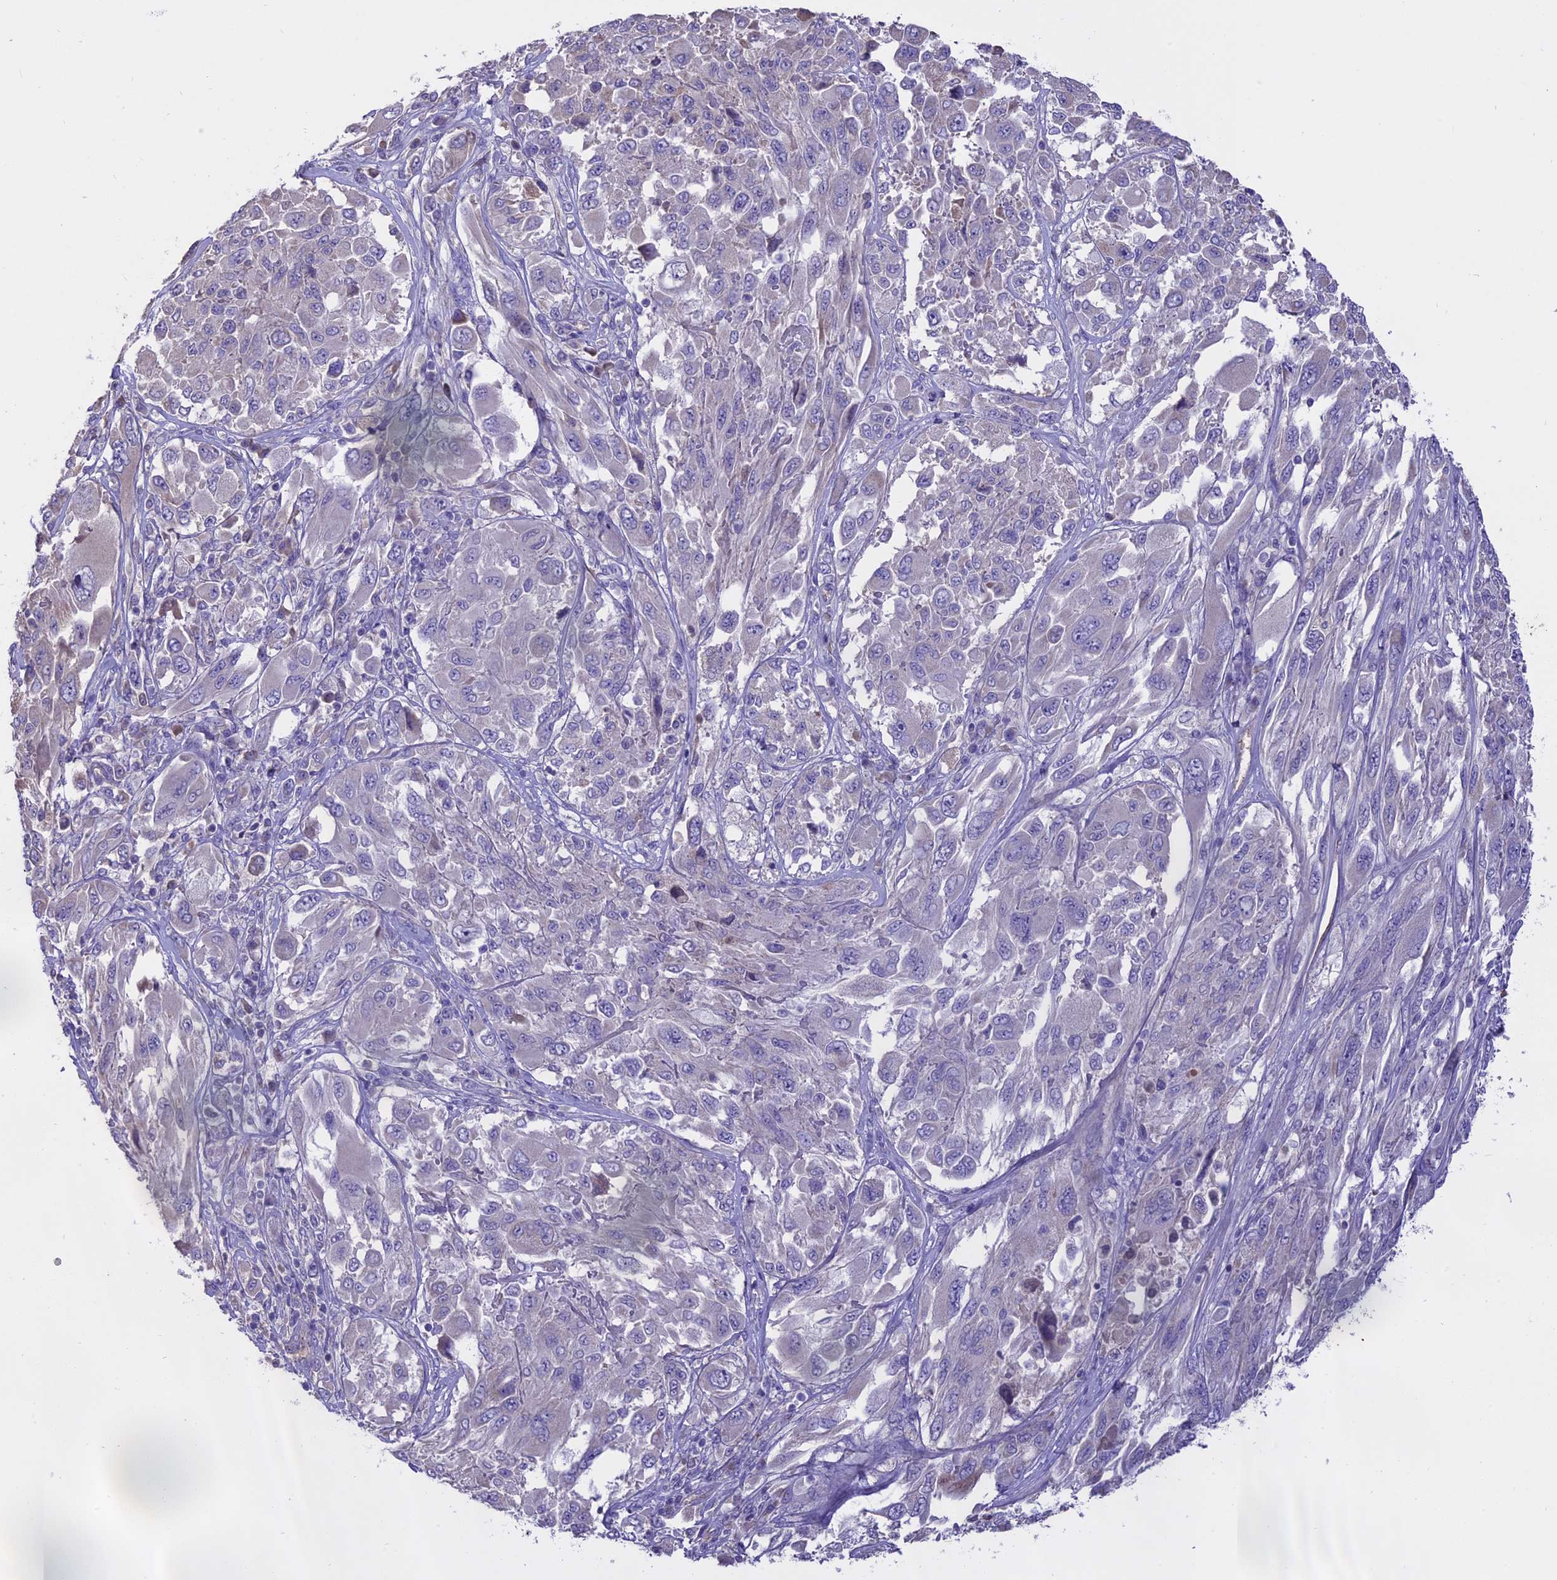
{"staining": {"intensity": "negative", "quantity": "none", "location": "none"}, "tissue": "melanoma", "cell_type": "Tumor cells", "image_type": "cancer", "snomed": [{"axis": "morphology", "description": "Malignant melanoma, NOS"}, {"axis": "topography", "description": "Skin"}], "caption": "Immunohistochemistry histopathology image of neoplastic tissue: malignant melanoma stained with DAB (3,3'-diaminobenzidine) reveals no significant protein positivity in tumor cells.", "gene": "WFDC2", "patient": {"sex": "female", "age": 91}}